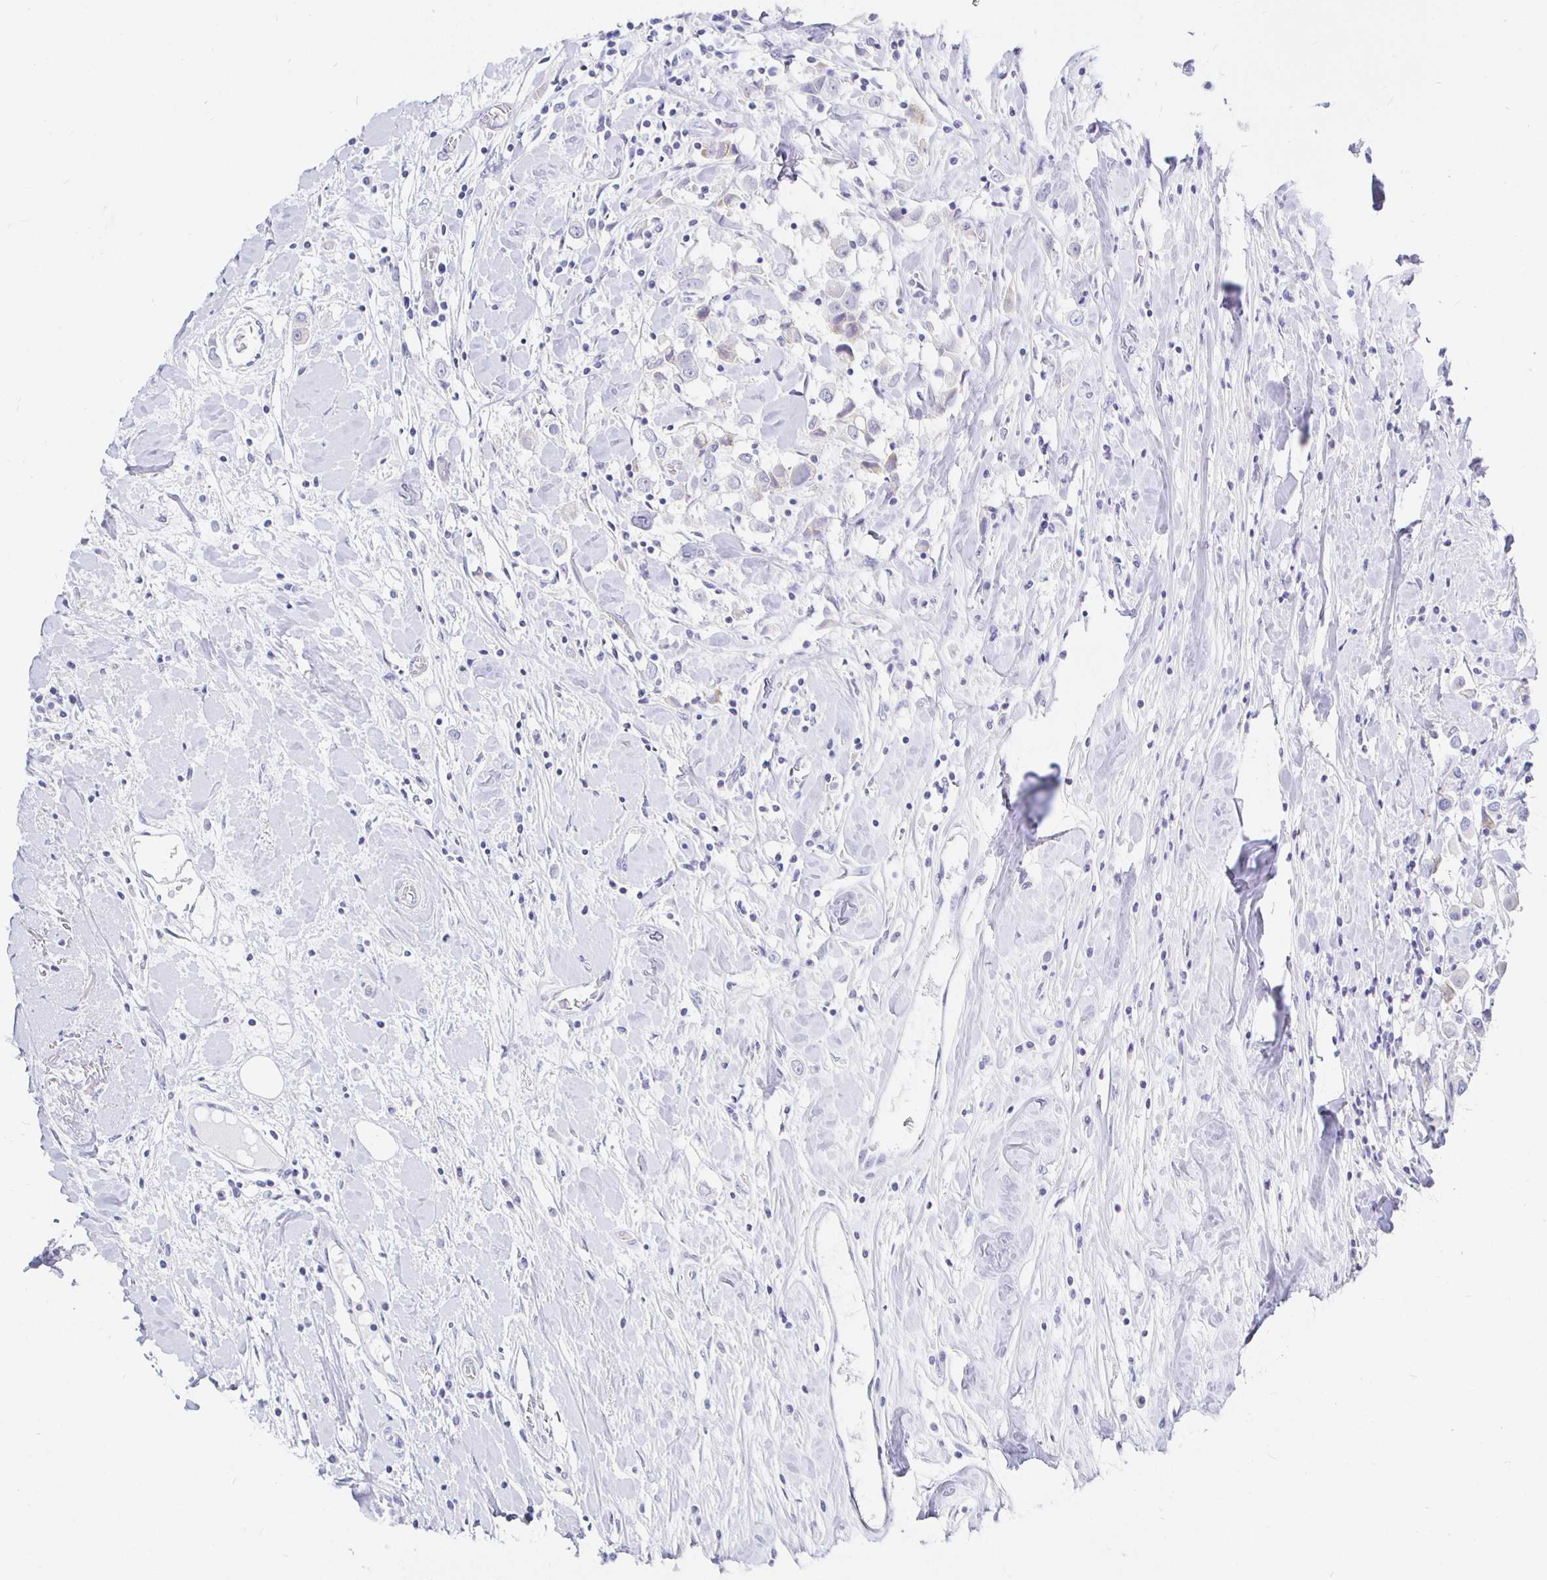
{"staining": {"intensity": "negative", "quantity": "none", "location": "none"}, "tissue": "breast cancer", "cell_type": "Tumor cells", "image_type": "cancer", "snomed": [{"axis": "morphology", "description": "Duct carcinoma"}, {"axis": "topography", "description": "Breast"}], "caption": "An immunohistochemistry (IHC) micrograph of breast cancer (infiltrating ductal carcinoma) is shown. There is no staining in tumor cells of breast cancer (infiltrating ductal carcinoma). The staining was performed using DAB to visualize the protein expression in brown, while the nuclei were stained in blue with hematoxylin (Magnification: 20x).", "gene": "CR2", "patient": {"sex": "female", "age": 61}}